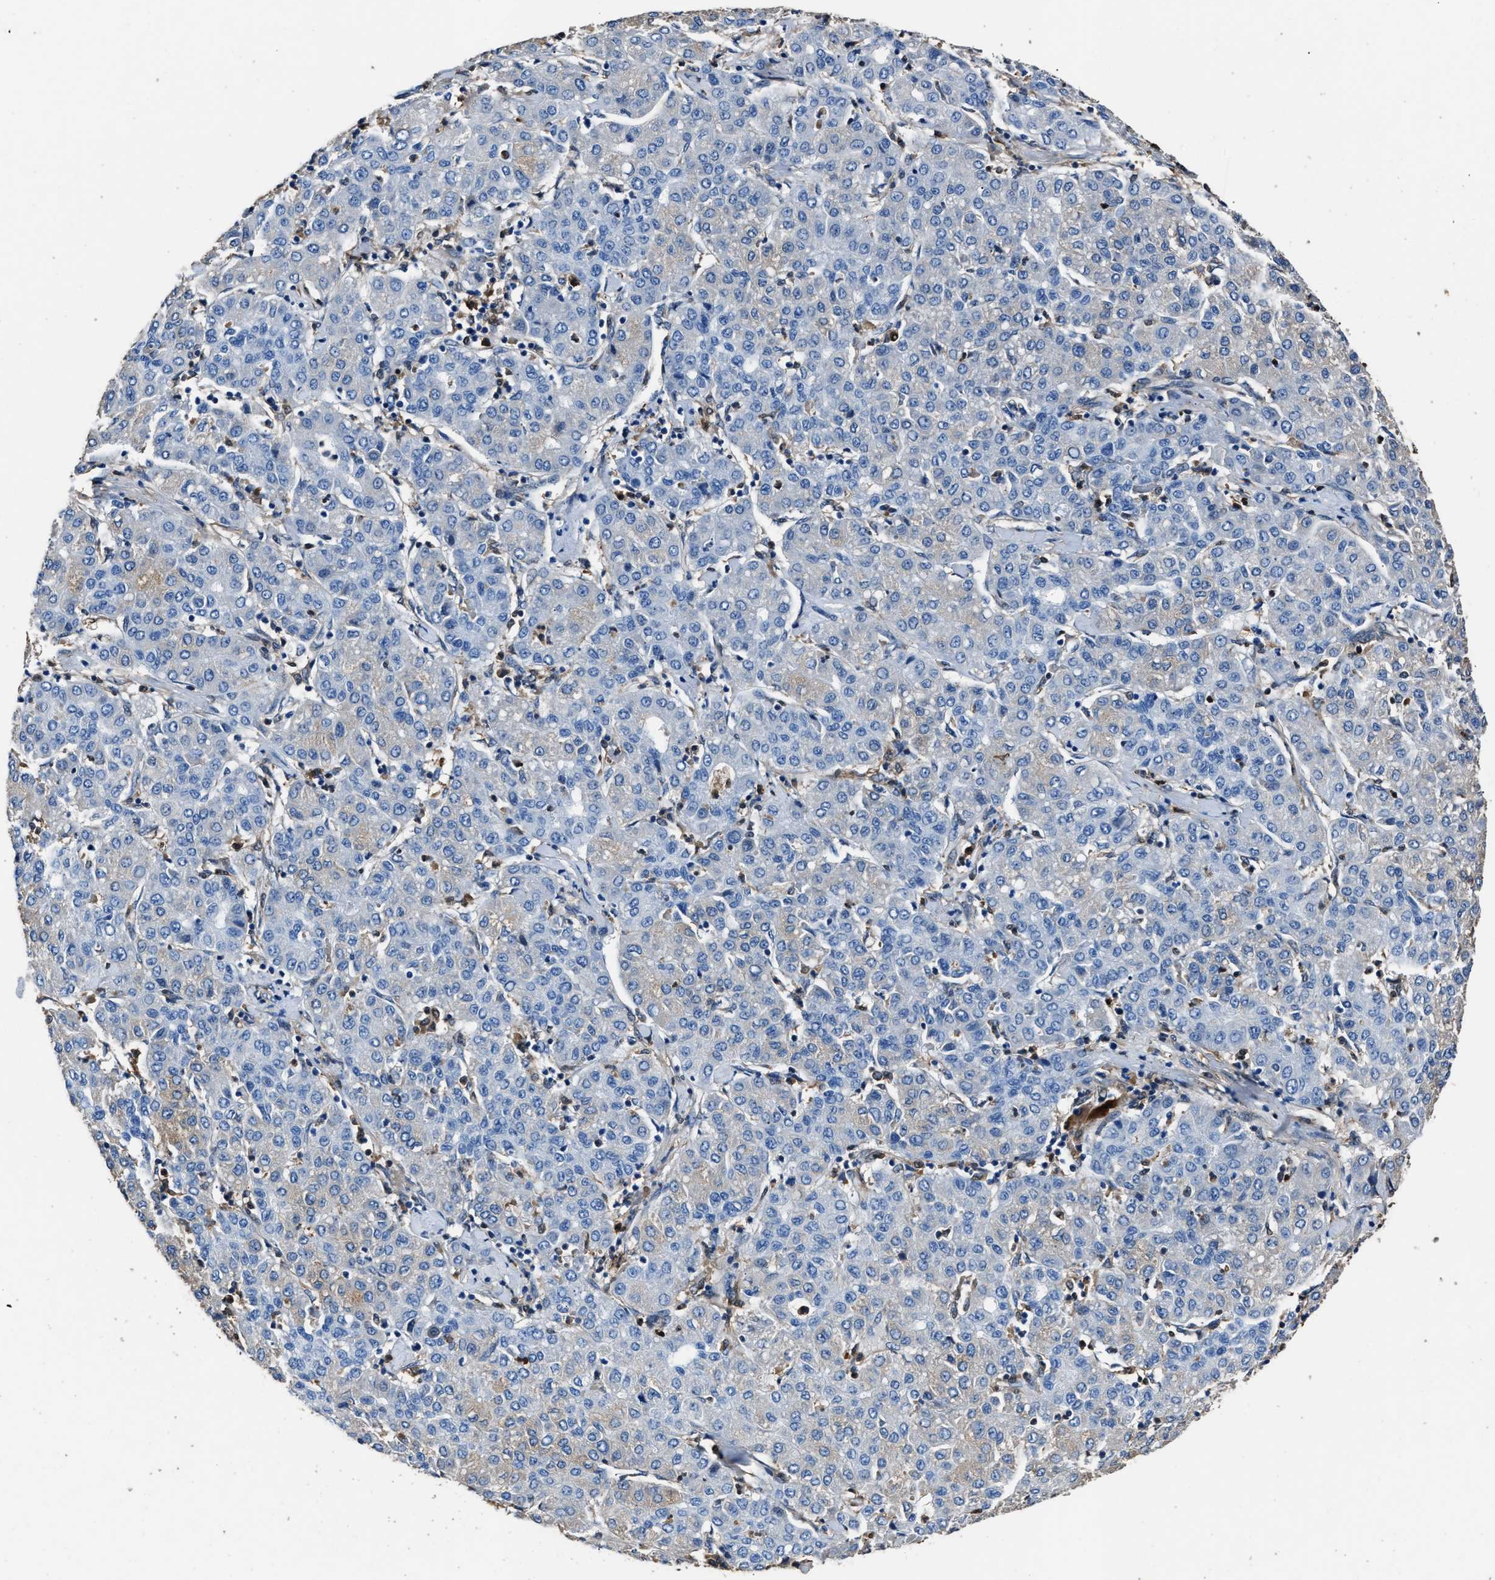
{"staining": {"intensity": "negative", "quantity": "none", "location": "none"}, "tissue": "liver cancer", "cell_type": "Tumor cells", "image_type": "cancer", "snomed": [{"axis": "morphology", "description": "Carcinoma, Hepatocellular, NOS"}, {"axis": "topography", "description": "Liver"}], "caption": "This is an immunohistochemistry histopathology image of liver cancer (hepatocellular carcinoma). There is no expression in tumor cells.", "gene": "GSTP1", "patient": {"sex": "male", "age": 65}}